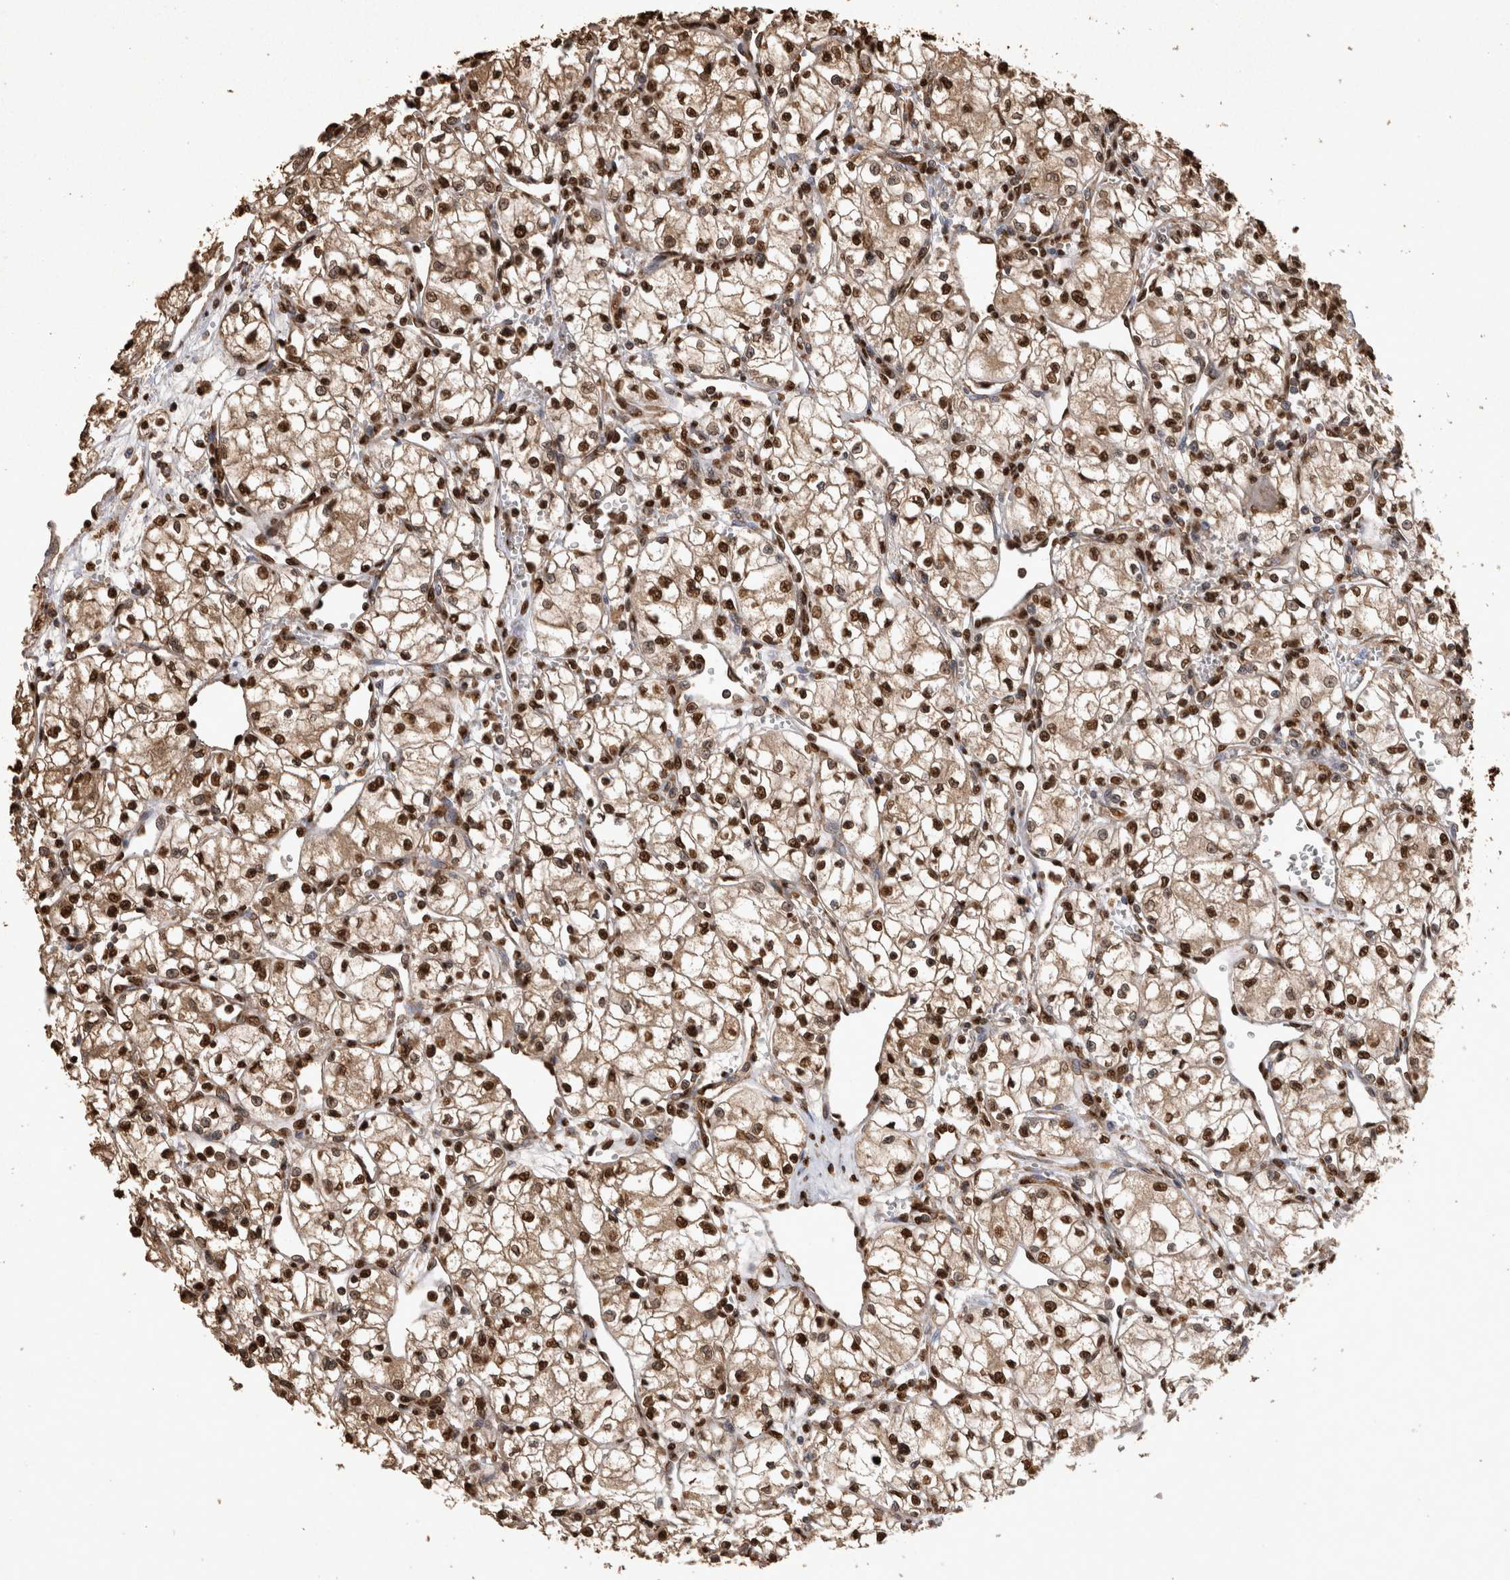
{"staining": {"intensity": "strong", "quantity": ">75%", "location": "nuclear"}, "tissue": "renal cancer", "cell_type": "Tumor cells", "image_type": "cancer", "snomed": [{"axis": "morphology", "description": "Normal tissue, NOS"}, {"axis": "morphology", "description": "Adenocarcinoma, NOS"}, {"axis": "topography", "description": "Kidney"}], "caption": "Immunohistochemical staining of renal cancer (adenocarcinoma) exhibits high levels of strong nuclear expression in approximately >75% of tumor cells.", "gene": "OAS2", "patient": {"sex": "male", "age": 59}}